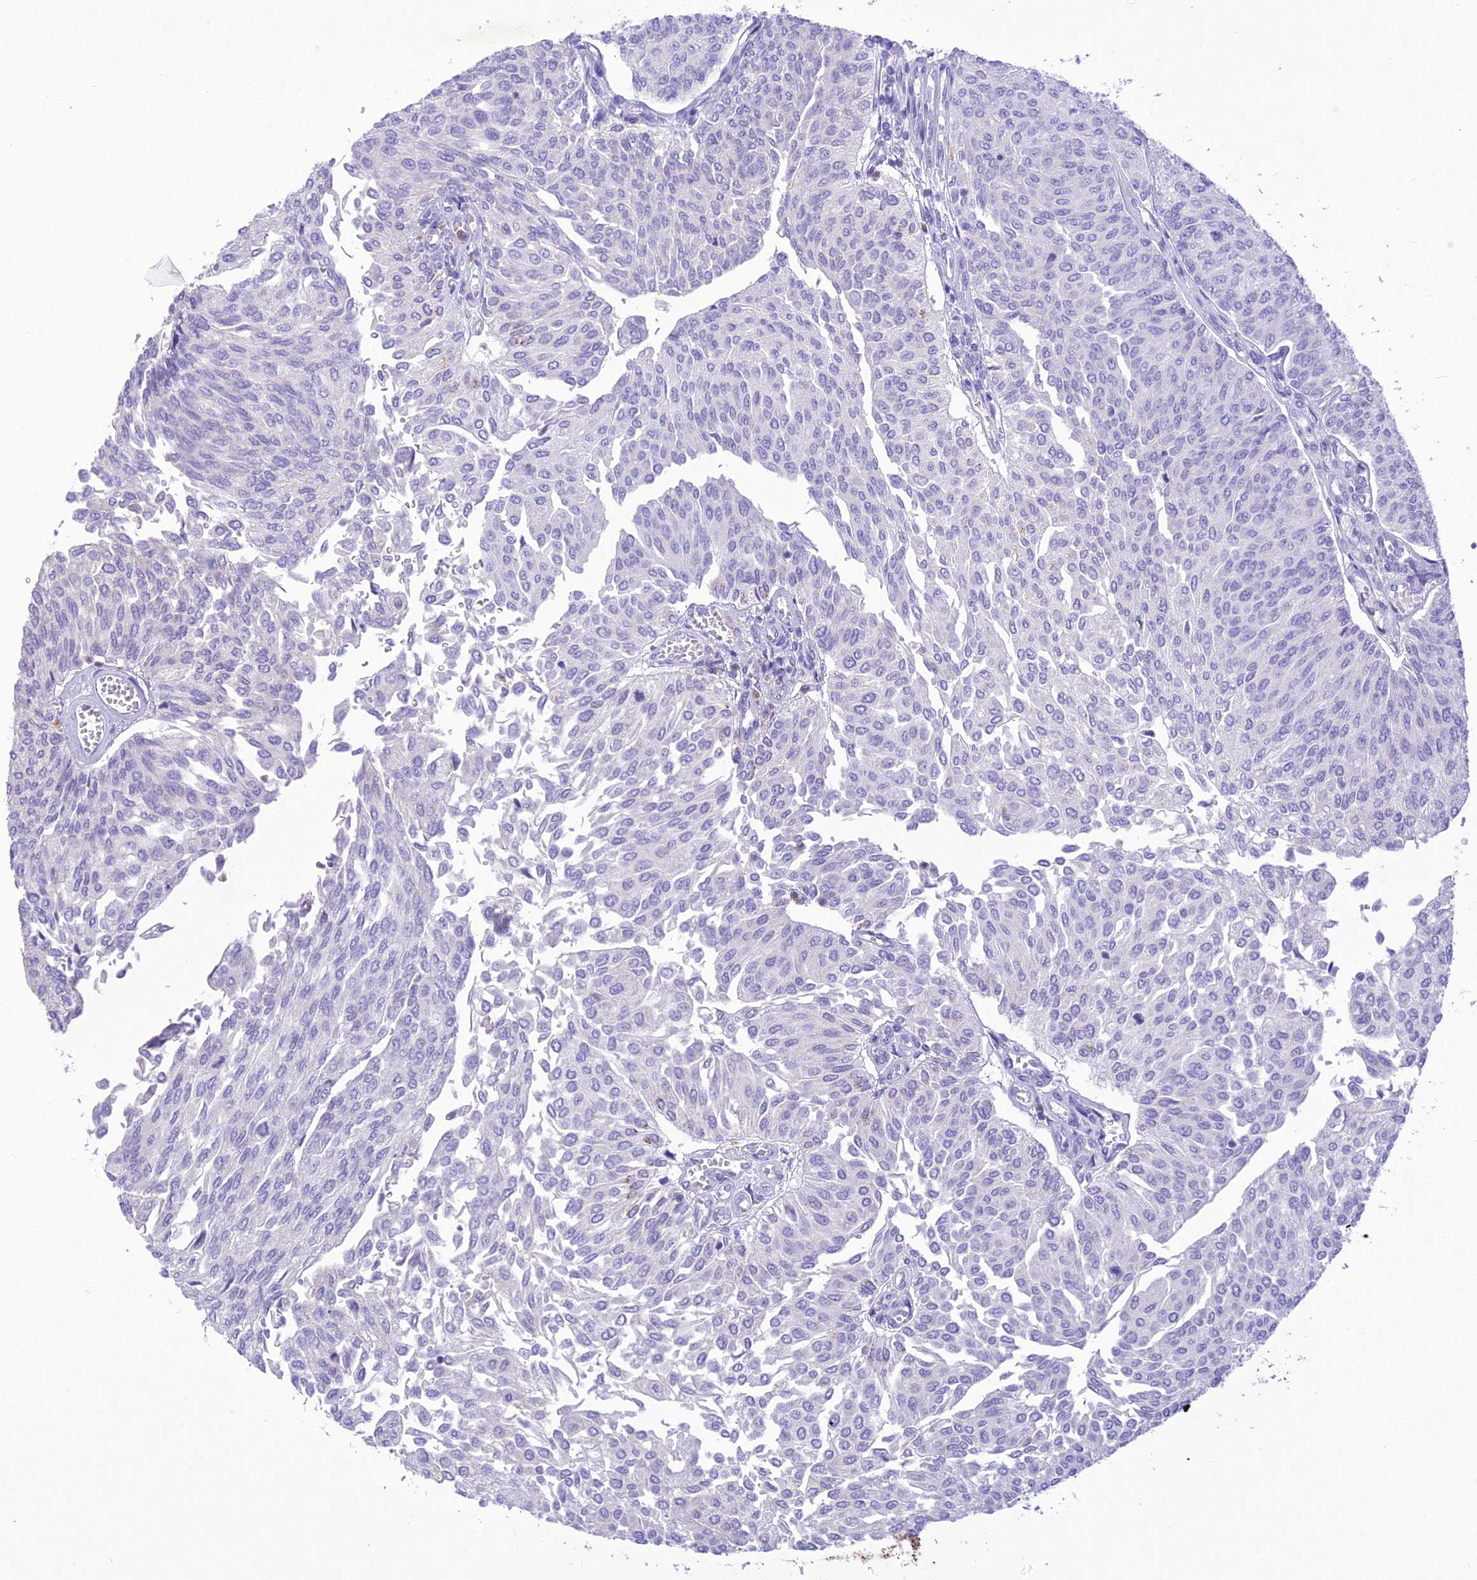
{"staining": {"intensity": "negative", "quantity": "none", "location": "none"}, "tissue": "urothelial cancer", "cell_type": "Tumor cells", "image_type": "cancer", "snomed": [{"axis": "morphology", "description": "Urothelial carcinoma, High grade"}, {"axis": "topography", "description": "Urinary bladder"}], "caption": "A micrograph of urothelial cancer stained for a protein demonstrates no brown staining in tumor cells.", "gene": "SLC13A5", "patient": {"sex": "female", "age": 79}}